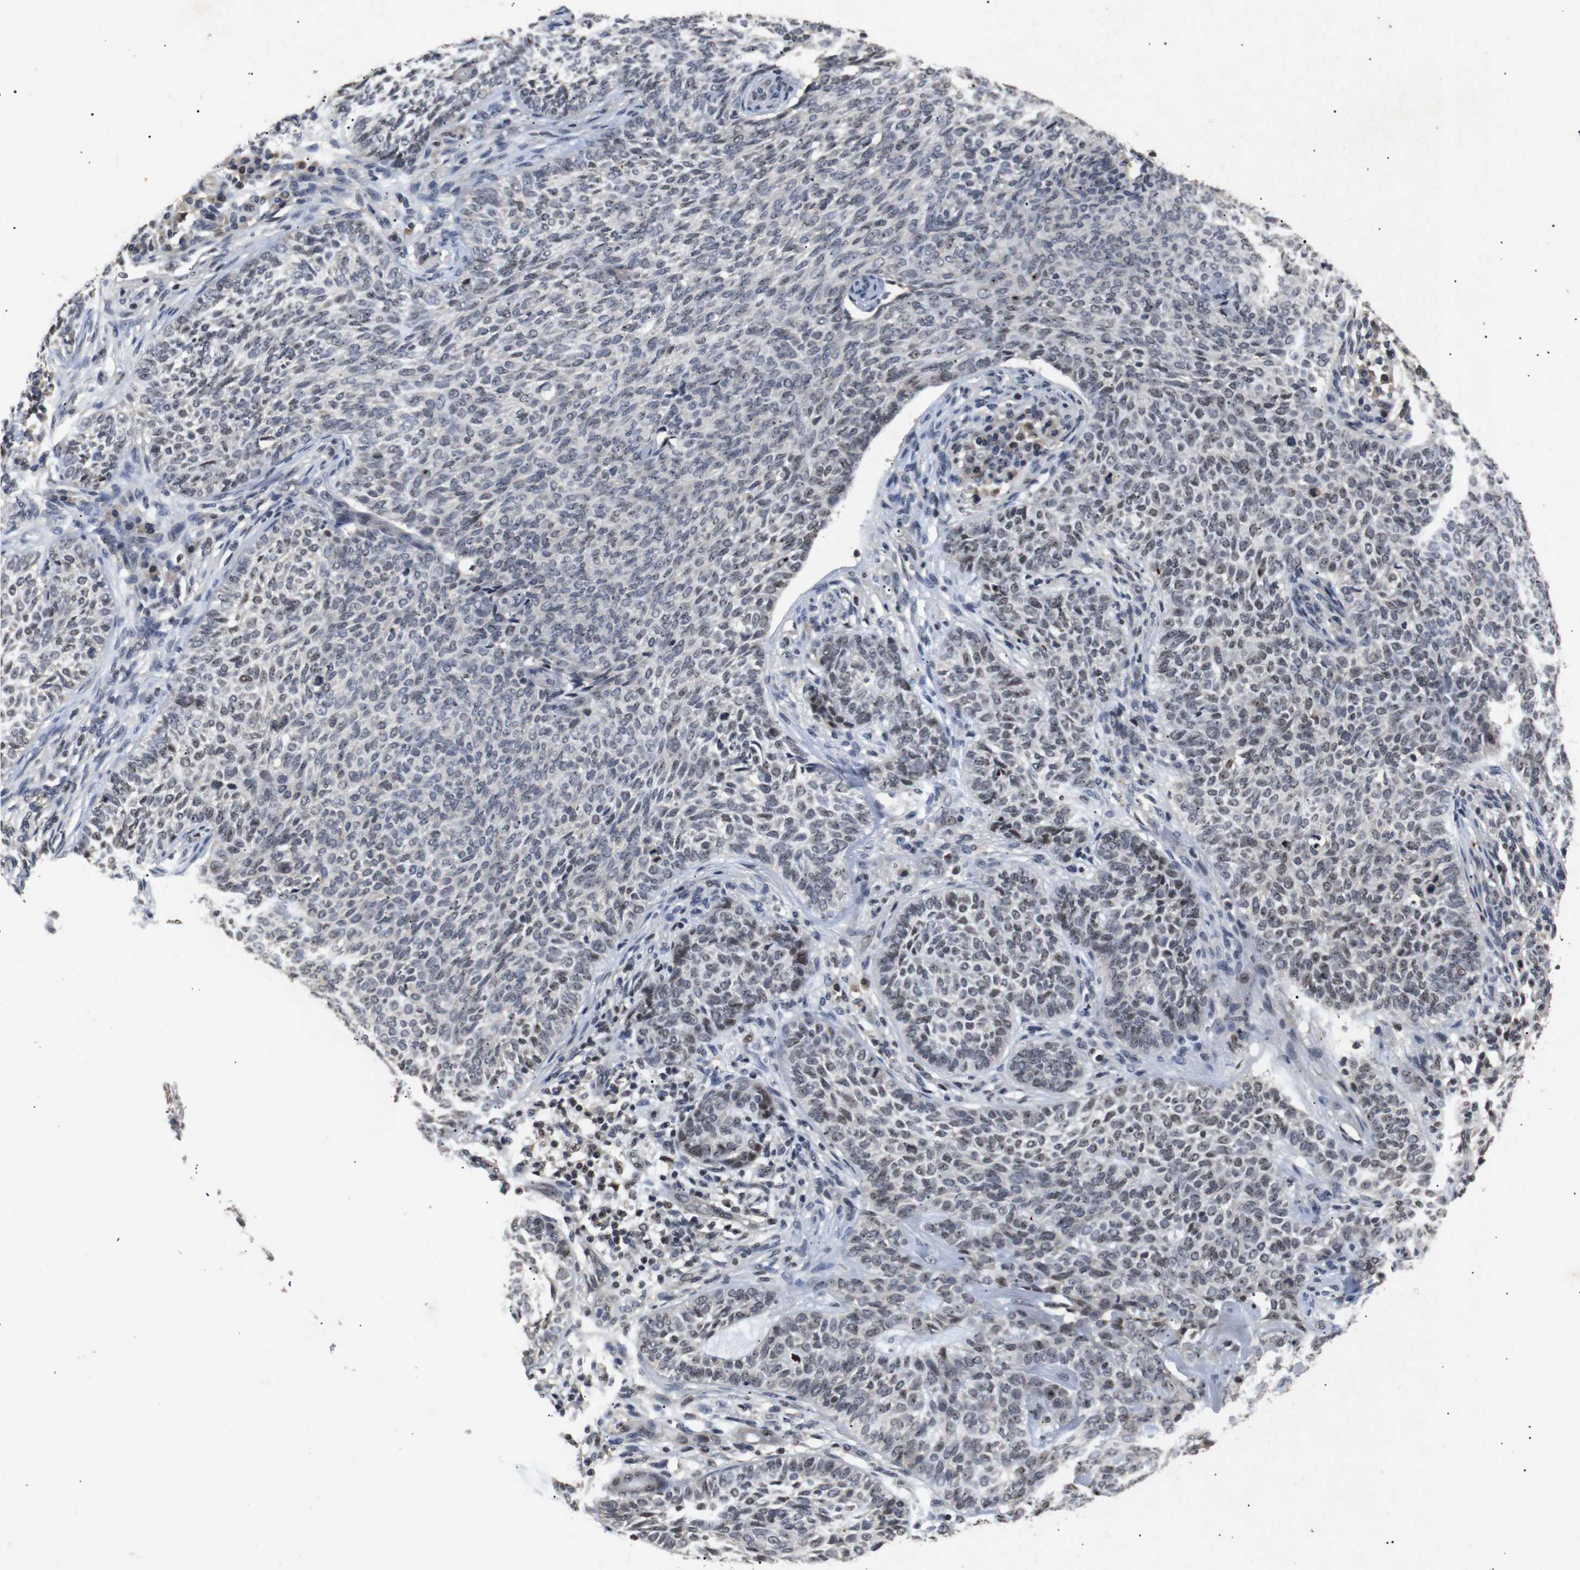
{"staining": {"intensity": "weak", "quantity": "25%-75%", "location": "nuclear"}, "tissue": "skin cancer", "cell_type": "Tumor cells", "image_type": "cancer", "snomed": [{"axis": "morphology", "description": "Basal cell carcinoma"}, {"axis": "topography", "description": "Skin"}], "caption": "About 25%-75% of tumor cells in skin basal cell carcinoma reveal weak nuclear protein positivity as visualized by brown immunohistochemical staining.", "gene": "PARN", "patient": {"sex": "male", "age": 87}}